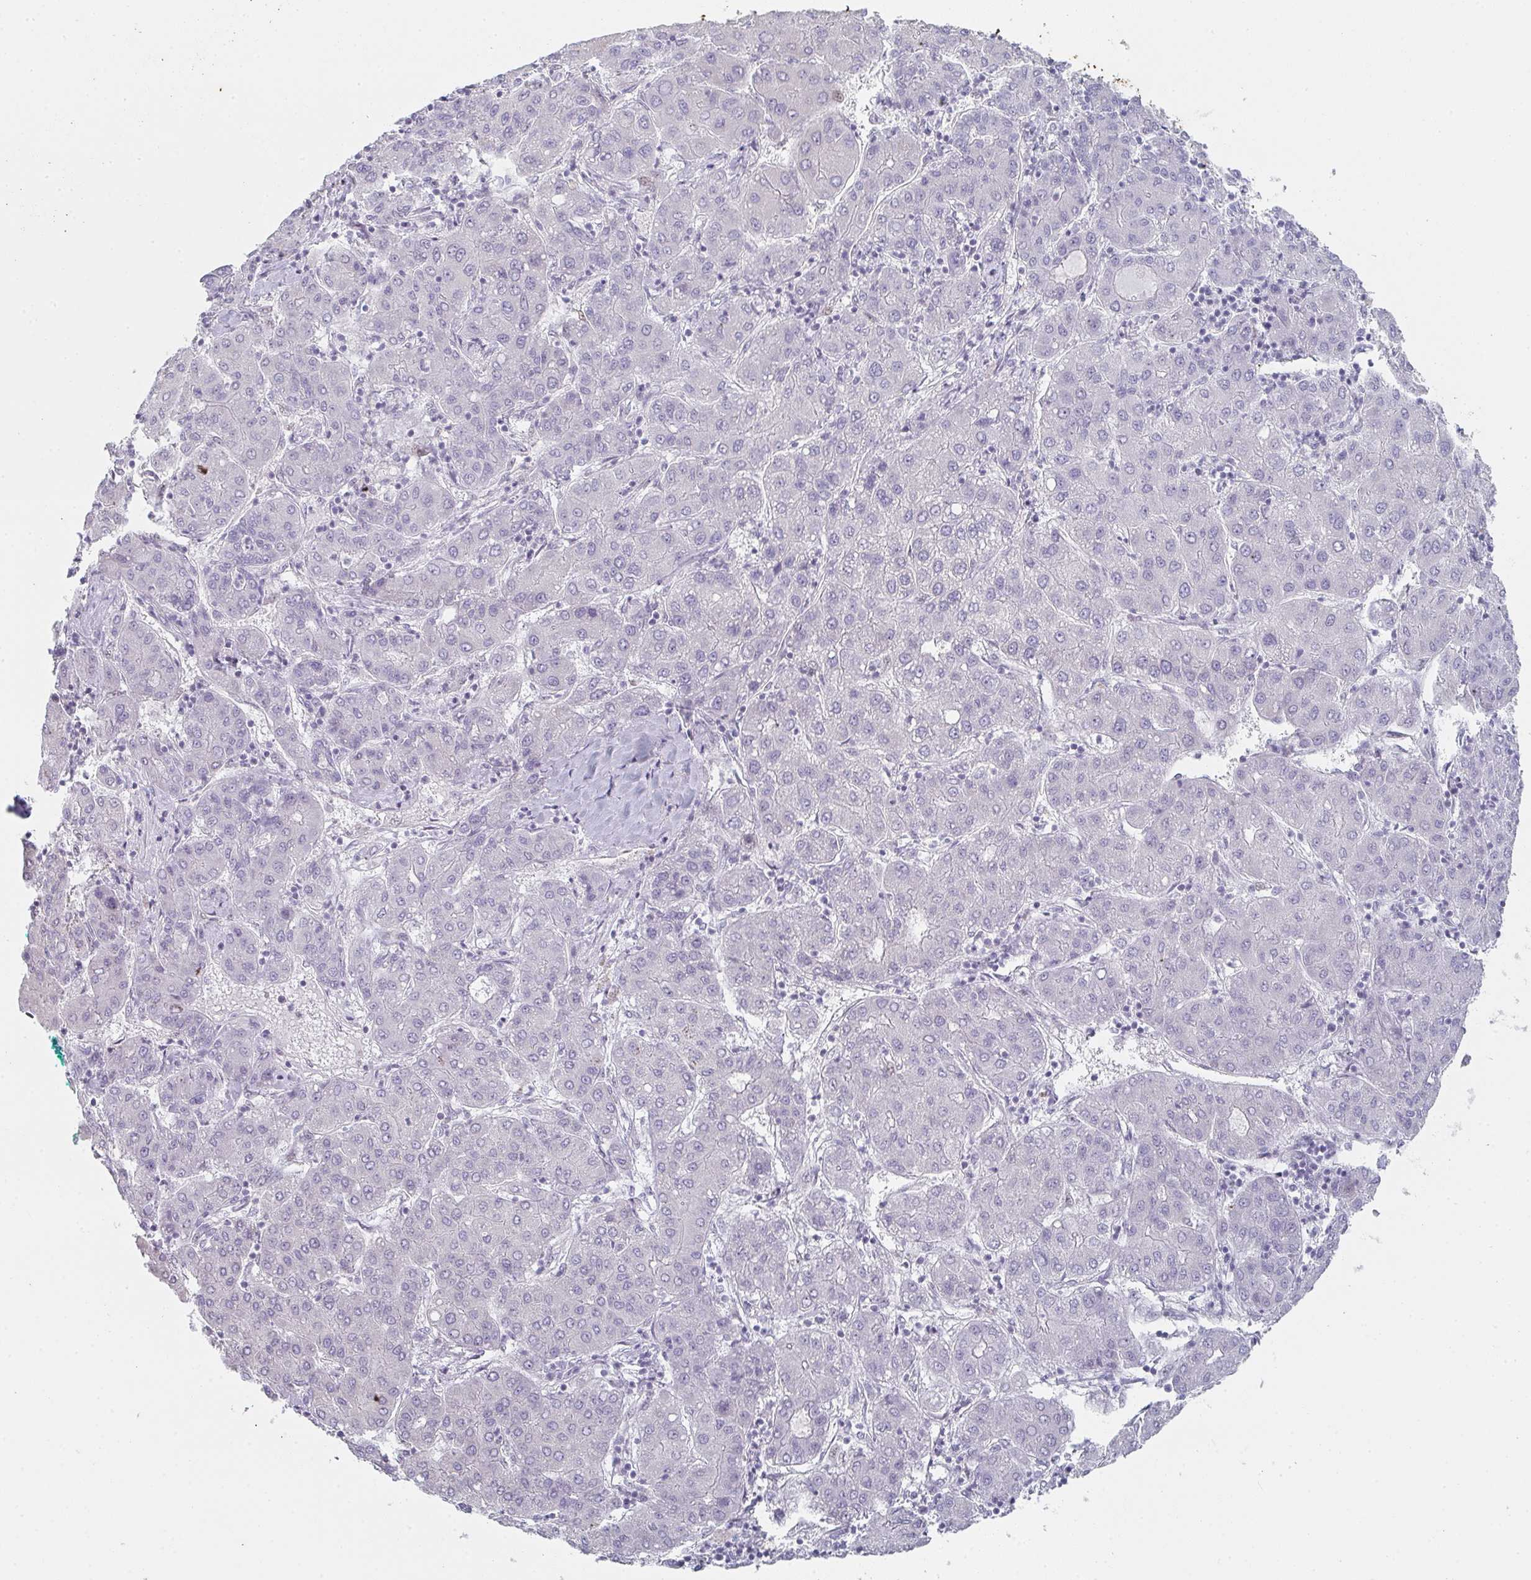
{"staining": {"intensity": "negative", "quantity": "none", "location": "none"}, "tissue": "liver cancer", "cell_type": "Tumor cells", "image_type": "cancer", "snomed": [{"axis": "morphology", "description": "Carcinoma, Hepatocellular, NOS"}, {"axis": "topography", "description": "Liver"}], "caption": "Protein analysis of liver cancer (hepatocellular carcinoma) demonstrates no significant positivity in tumor cells.", "gene": "POU2AF2", "patient": {"sex": "male", "age": 65}}